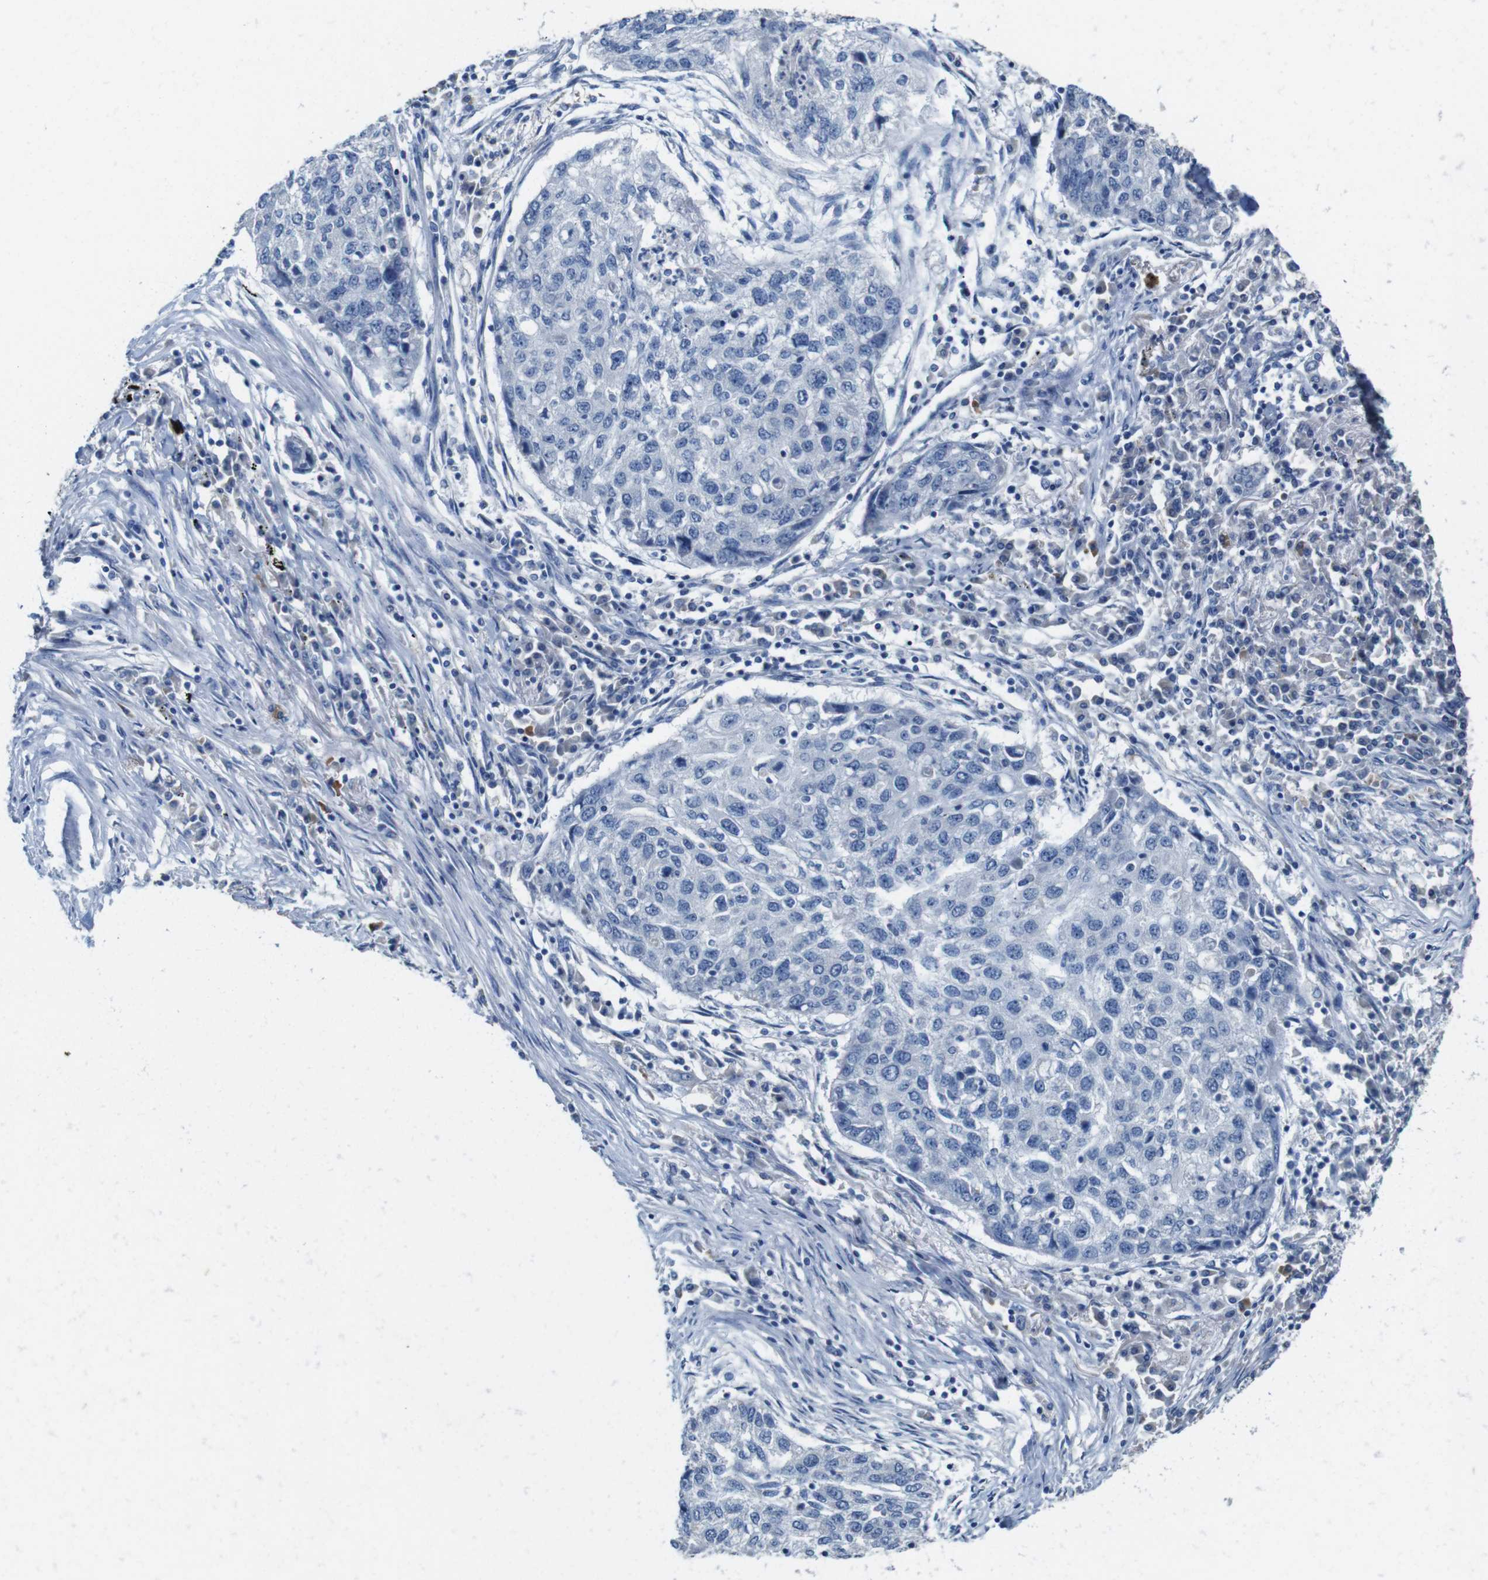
{"staining": {"intensity": "negative", "quantity": "none", "location": "none"}, "tissue": "lung cancer", "cell_type": "Tumor cells", "image_type": "cancer", "snomed": [{"axis": "morphology", "description": "Squamous cell carcinoma, NOS"}, {"axis": "topography", "description": "Lung"}], "caption": "A histopathology image of human lung squamous cell carcinoma is negative for staining in tumor cells. (IHC, brightfield microscopy, high magnification).", "gene": "IGSF8", "patient": {"sex": "female", "age": 63}}